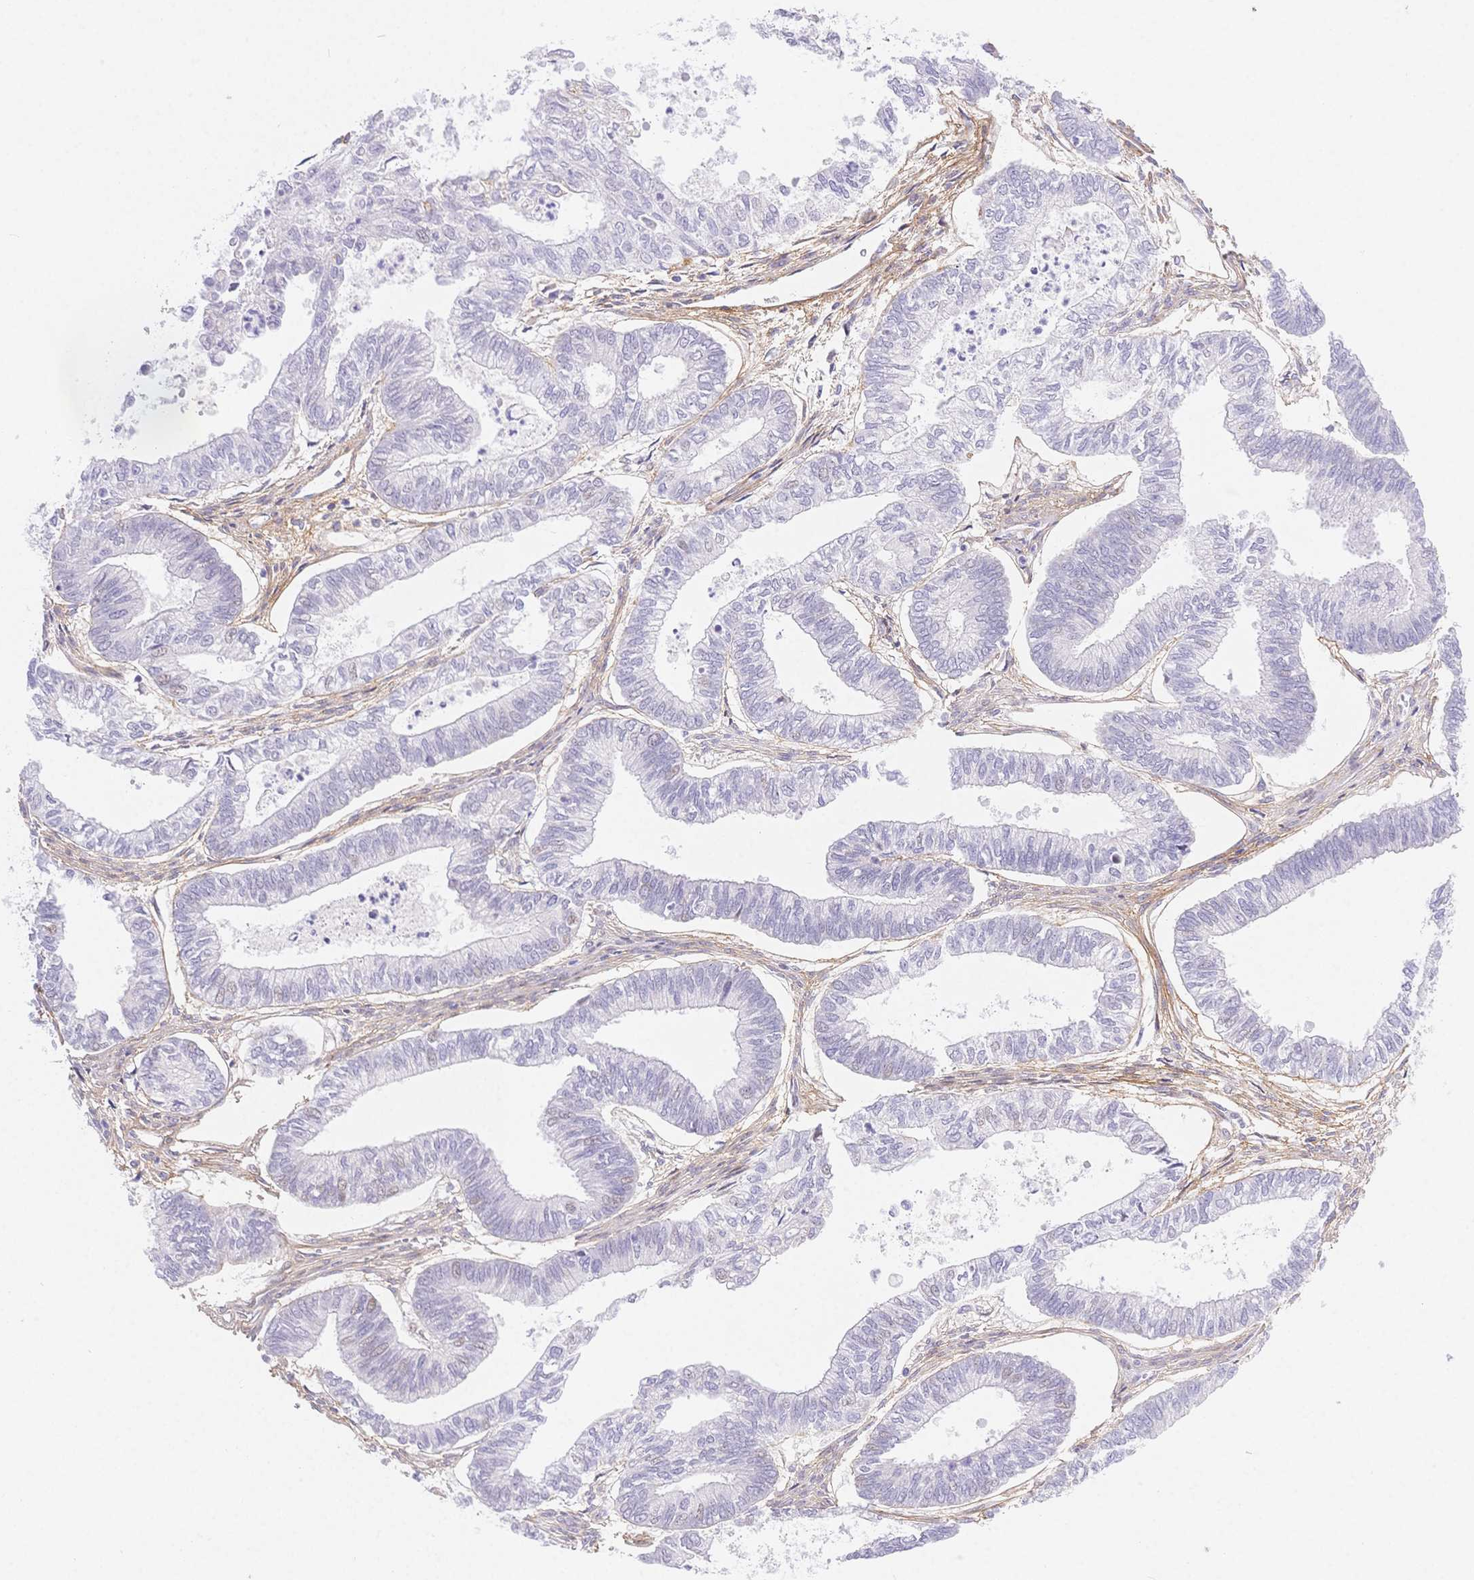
{"staining": {"intensity": "negative", "quantity": "none", "location": "none"}, "tissue": "ovarian cancer", "cell_type": "Tumor cells", "image_type": "cancer", "snomed": [{"axis": "morphology", "description": "Carcinoma, endometroid"}, {"axis": "topography", "description": "Ovary"}], "caption": "Tumor cells are negative for brown protein staining in ovarian cancer.", "gene": "PDZD2", "patient": {"sex": "female", "age": 64}}